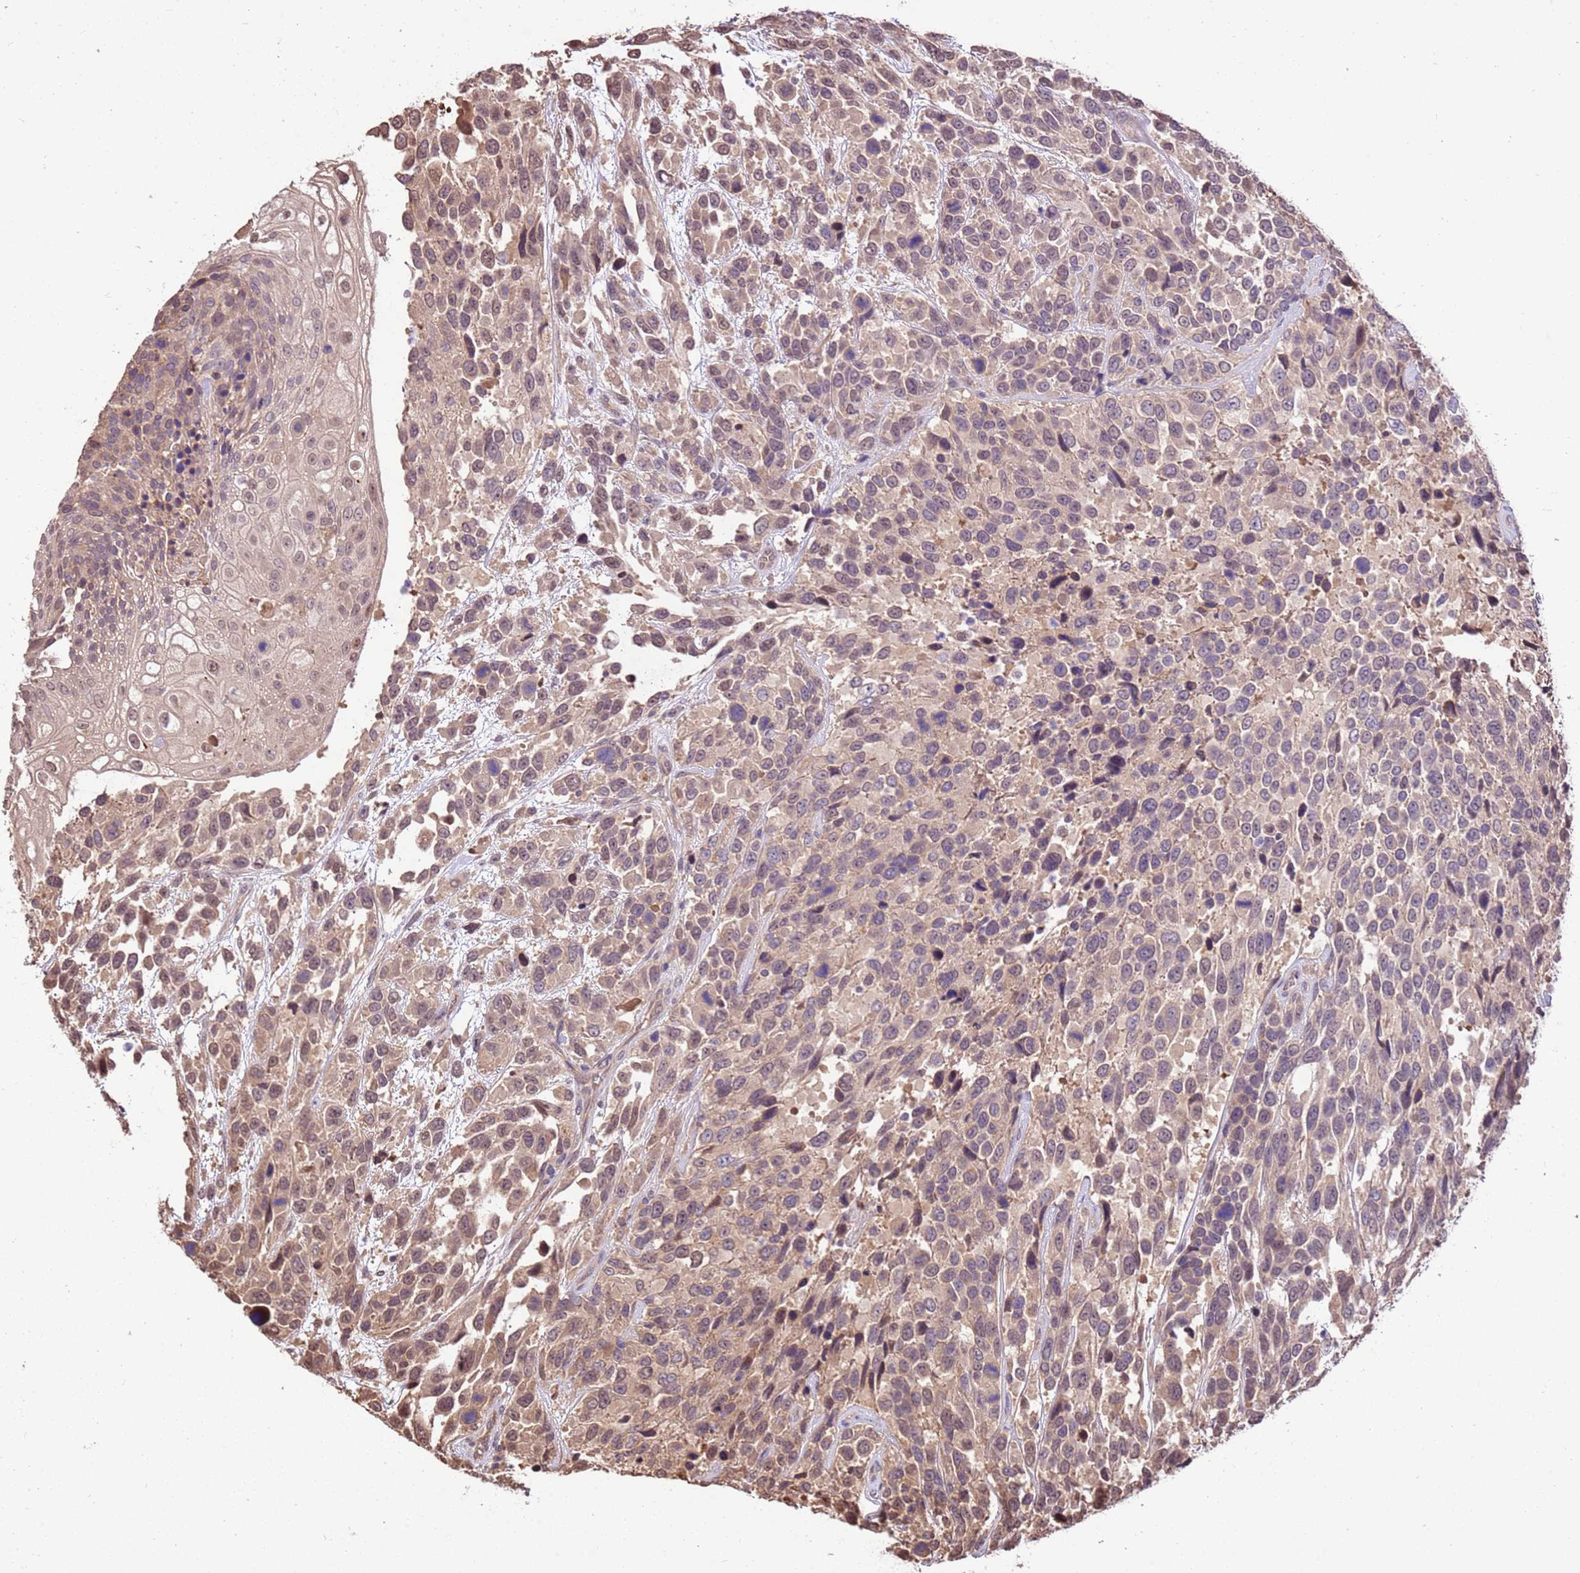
{"staining": {"intensity": "weak", "quantity": "25%-75%", "location": "cytoplasmic/membranous,nuclear"}, "tissue": "urothelial cancer", "cell_type": "Tumor cells", "image_type": "cancer", "snomed": [{"axis": "morphology", "description": "Urothelial carcinoma, High grade"}, {"axis": "topography", "description": "Urinary bladder"}], "caption": "The immunohistochemical stain shows weak cytoplasmic/membranous and nuclear positivity in tumor cells of urothelial carcinoma (high-grade) tissue.", "gene": "BBS5", "patient": {"sex": "female", "age": 70}}